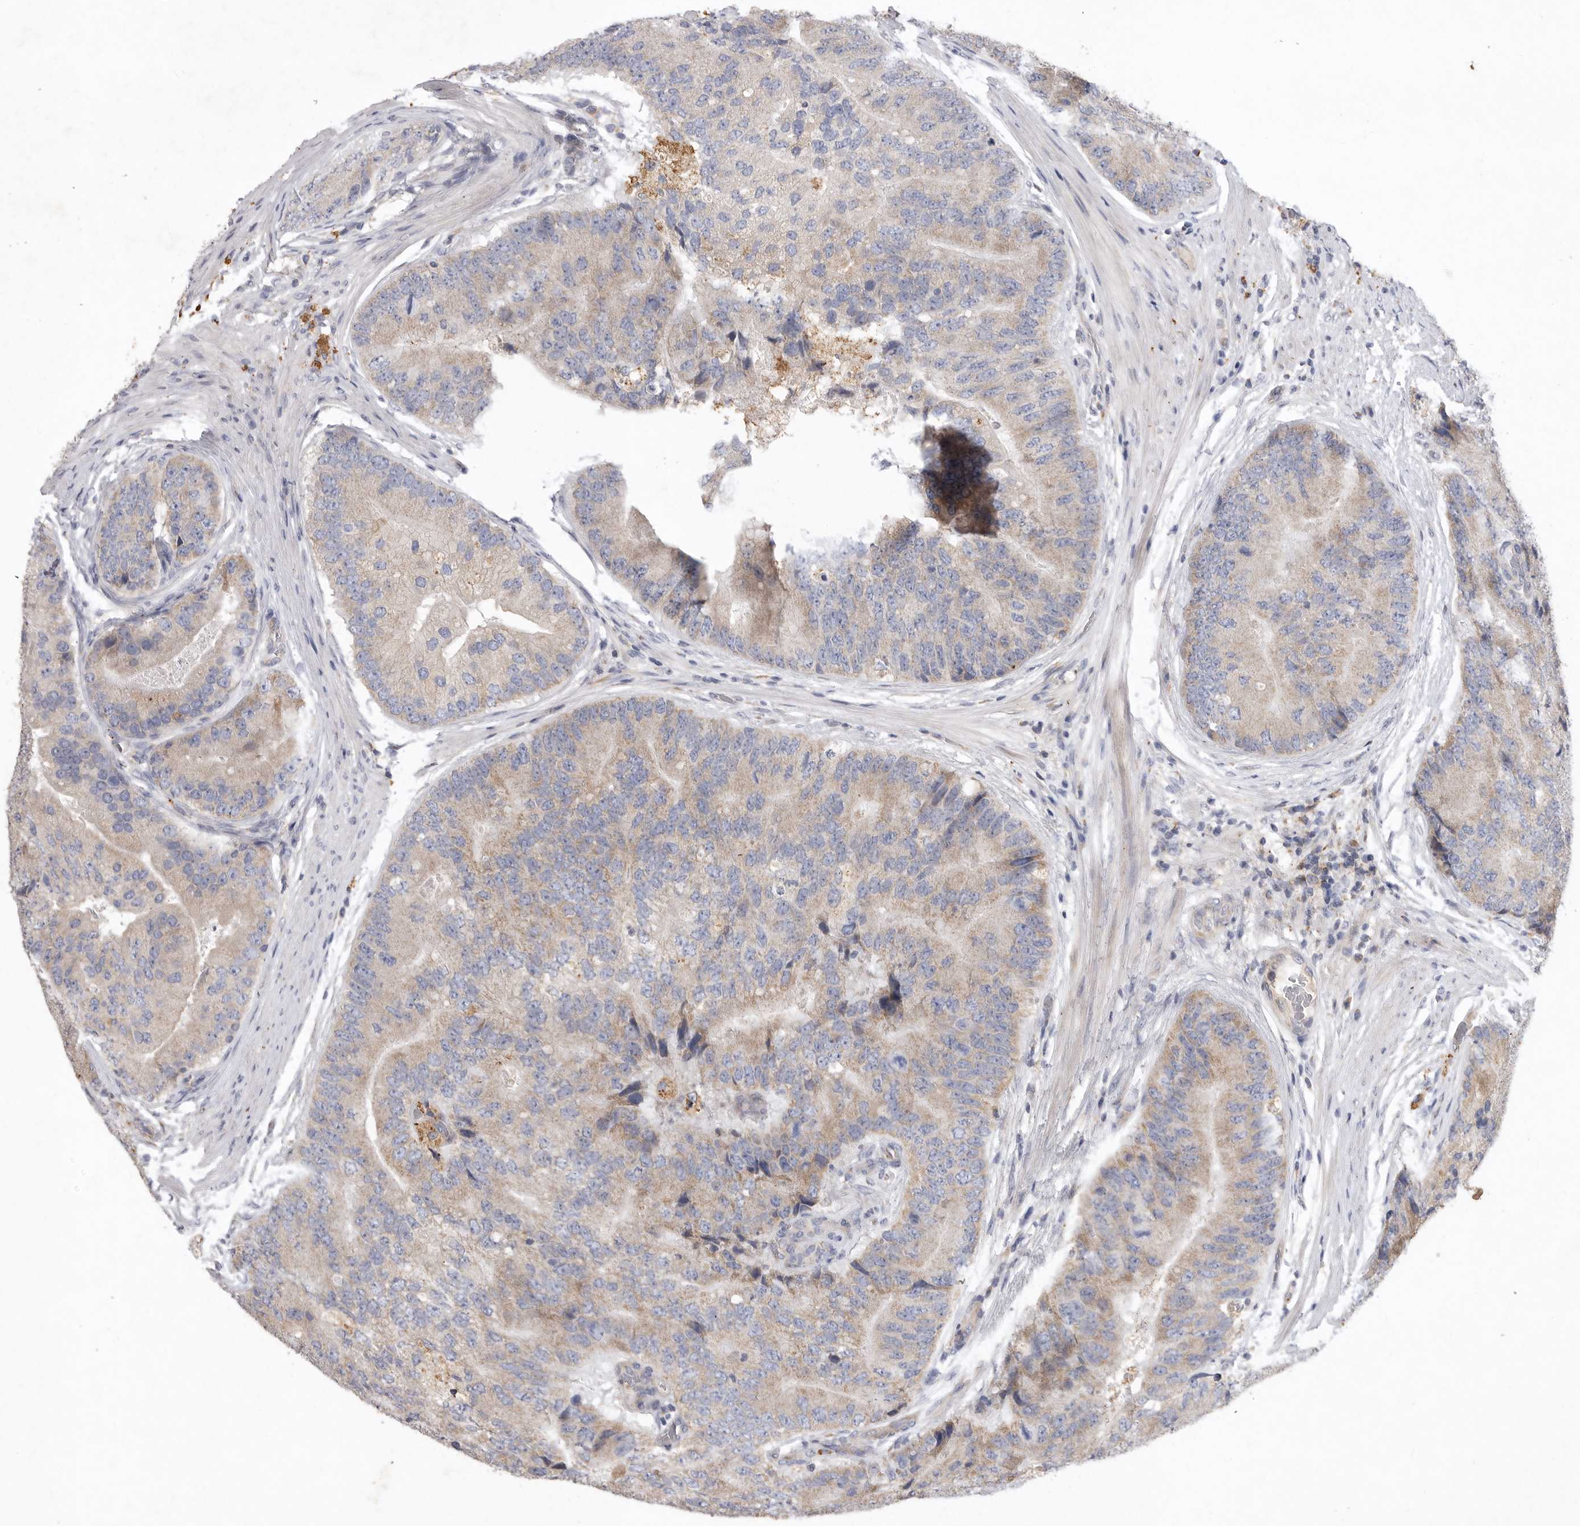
{"staining": {"intensity": "weak", "quantity": "25%-75%", "location": "cytoplasmic/membranous"}, "tissue": "prostate cancer", "cell_type": "Tumor cells", "image_type": "cancer", "snomed": [{"axis": "morphology", "description": "Adenocarcinoma, High grade"}, {"axis": "topography", "description": "Prostate"}], "caption": "Prostate adenocarcinoma (high-grade) was stained to show a protein in brown. There is low levels of weak cytoplasmic/membranous expression in about 25%-75% of tumor cells.", "gene": "MRPL41", "patient": {"sex": "male", "age": 70}}